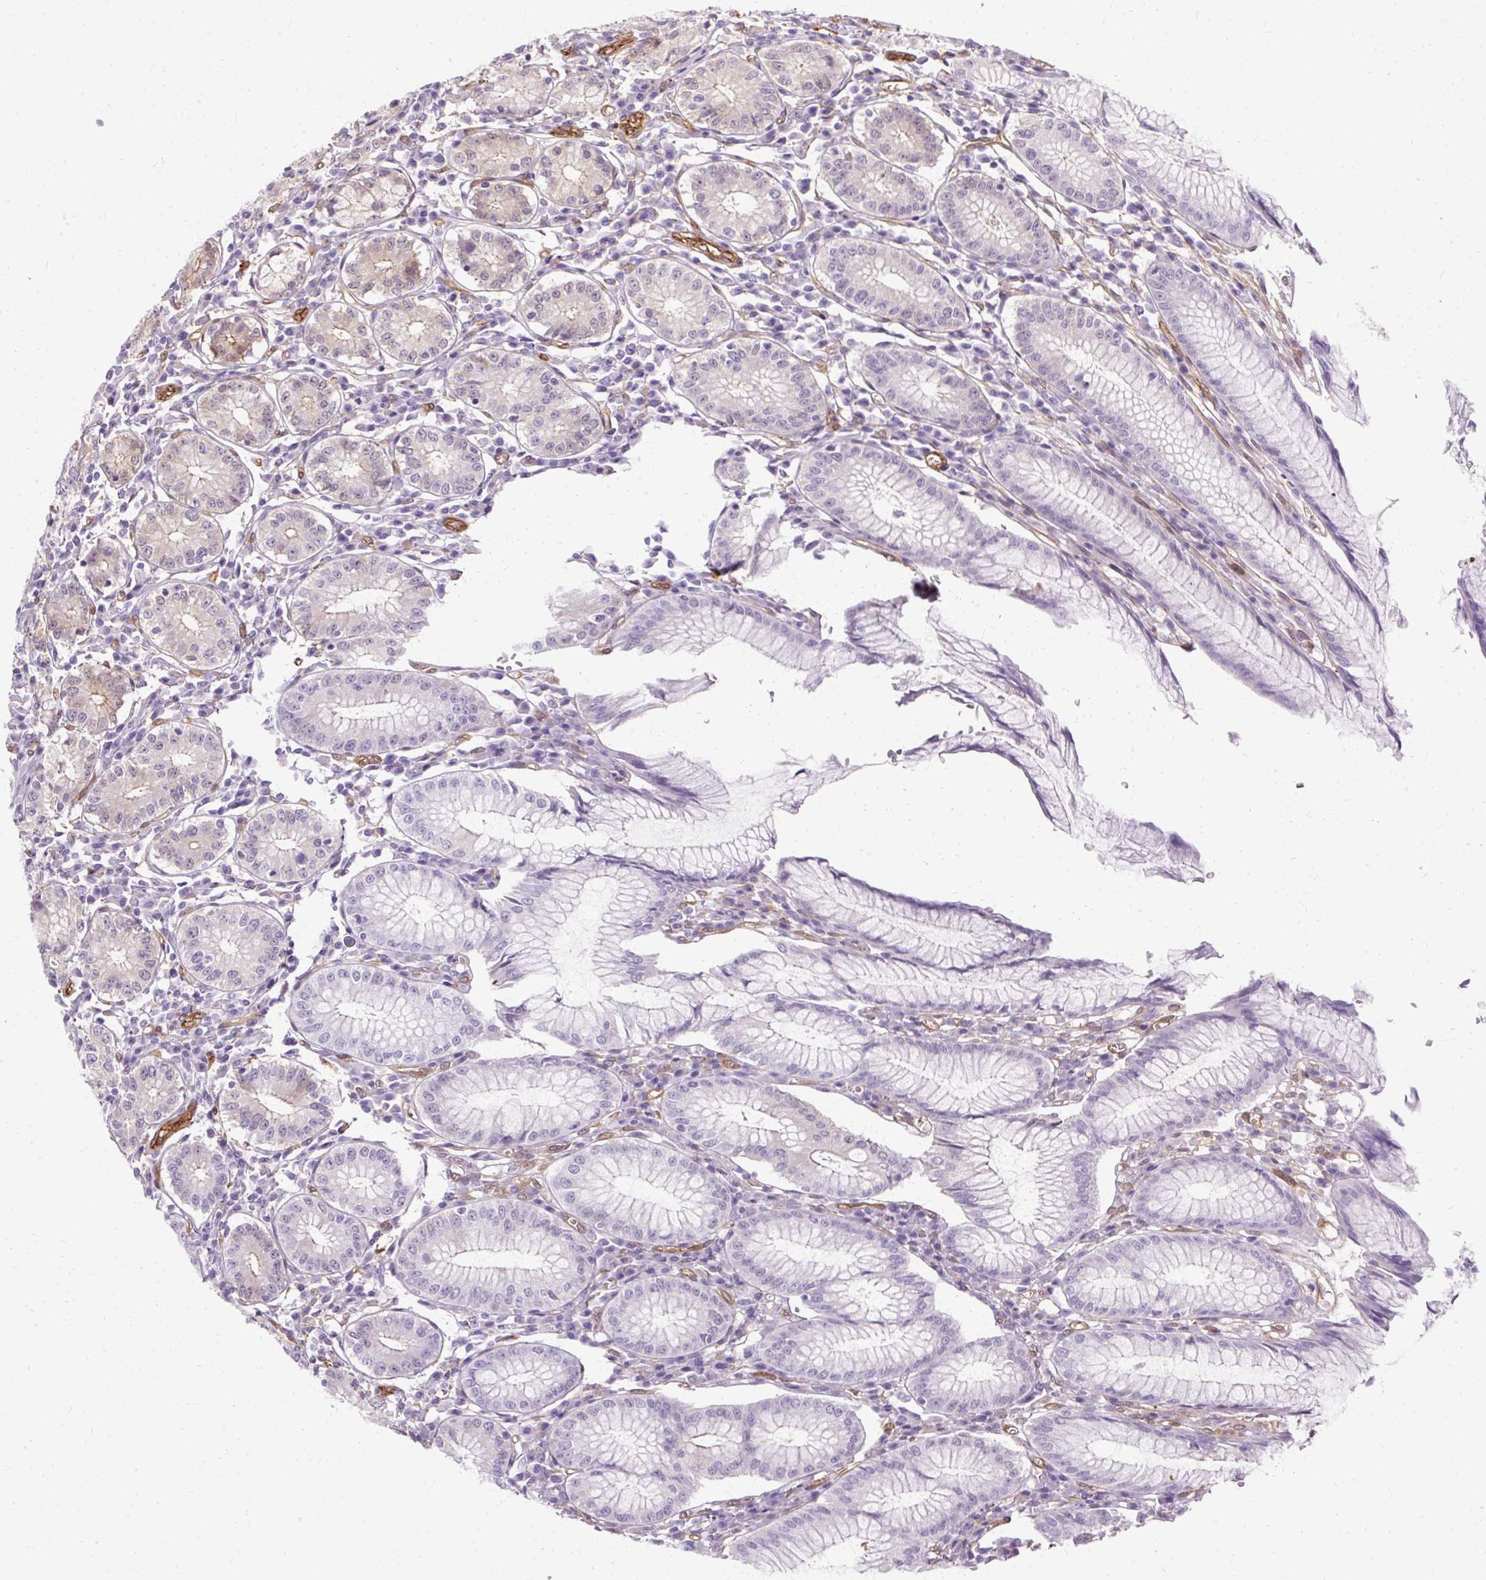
{"staining": {"intensity": "moderate", "quantity": "25%-75%", "location": "cytoplasmic/membranous"}, "tissue": "stomach", "cell_type": "Glandular cells", "image_type": "normal", "snomed": [{"axis": "morphology", "description": "Normal tissue, NOS"}, {"axis": "topography", "description": "Stomach"}], "caption": "Immunohistochemistry (IHC) staining of normal stomach, which displays medium levels of moderate cytoplasmic/membranous positivity in approximately 25%-75% of glandular cells indicating moderate cytoplasmic/membranous protein staining. The staining was performed using DAB (brown) for protein detection and nuclei were counterstained in hematoxylin (blue).", "gene": "CNN3", "patient": {"sex": "male", "age": 55}}